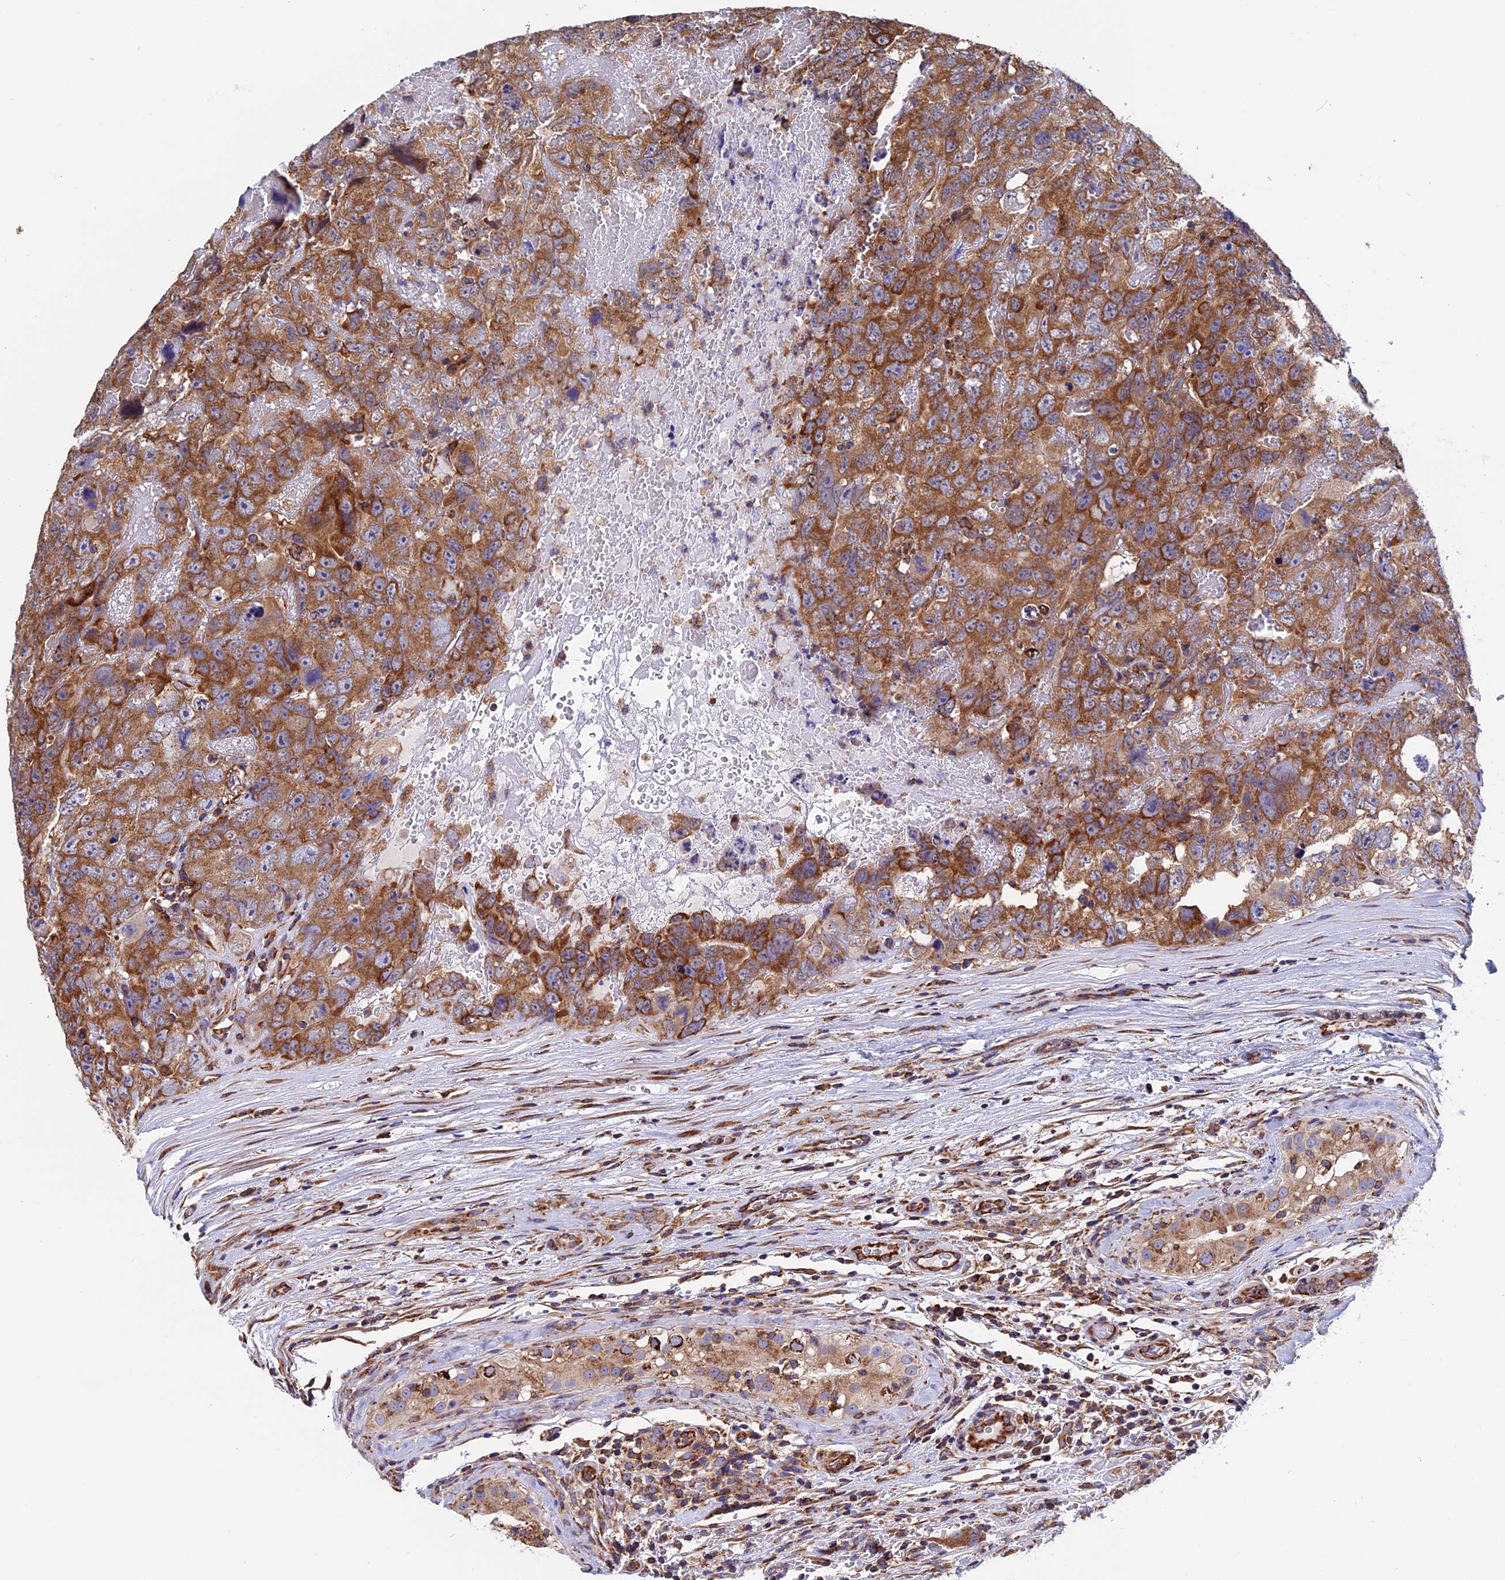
{"staining": {"intensity": "strong", "quantity": ">75%", "location": "cytoplasmic/membranous"}, "tissue": "testis cancer", "cell_type": "Tumor cells", "image_type": "cancer", "snomed": [{"axis": "morphology", "description": "Carcinoma, Embryonal, NOS"}, {"axis": "topography", "description": "Testis"}], "caption": "This micrograph displays immunohistochemistry staining of testis cancer (embryonal carcinoma), with high strong cytoplasmic/membranous expression in approximately >75% of tumor cells.", "gene": "SLC9A5", "patient": {"sex": "male", "age": 45}}